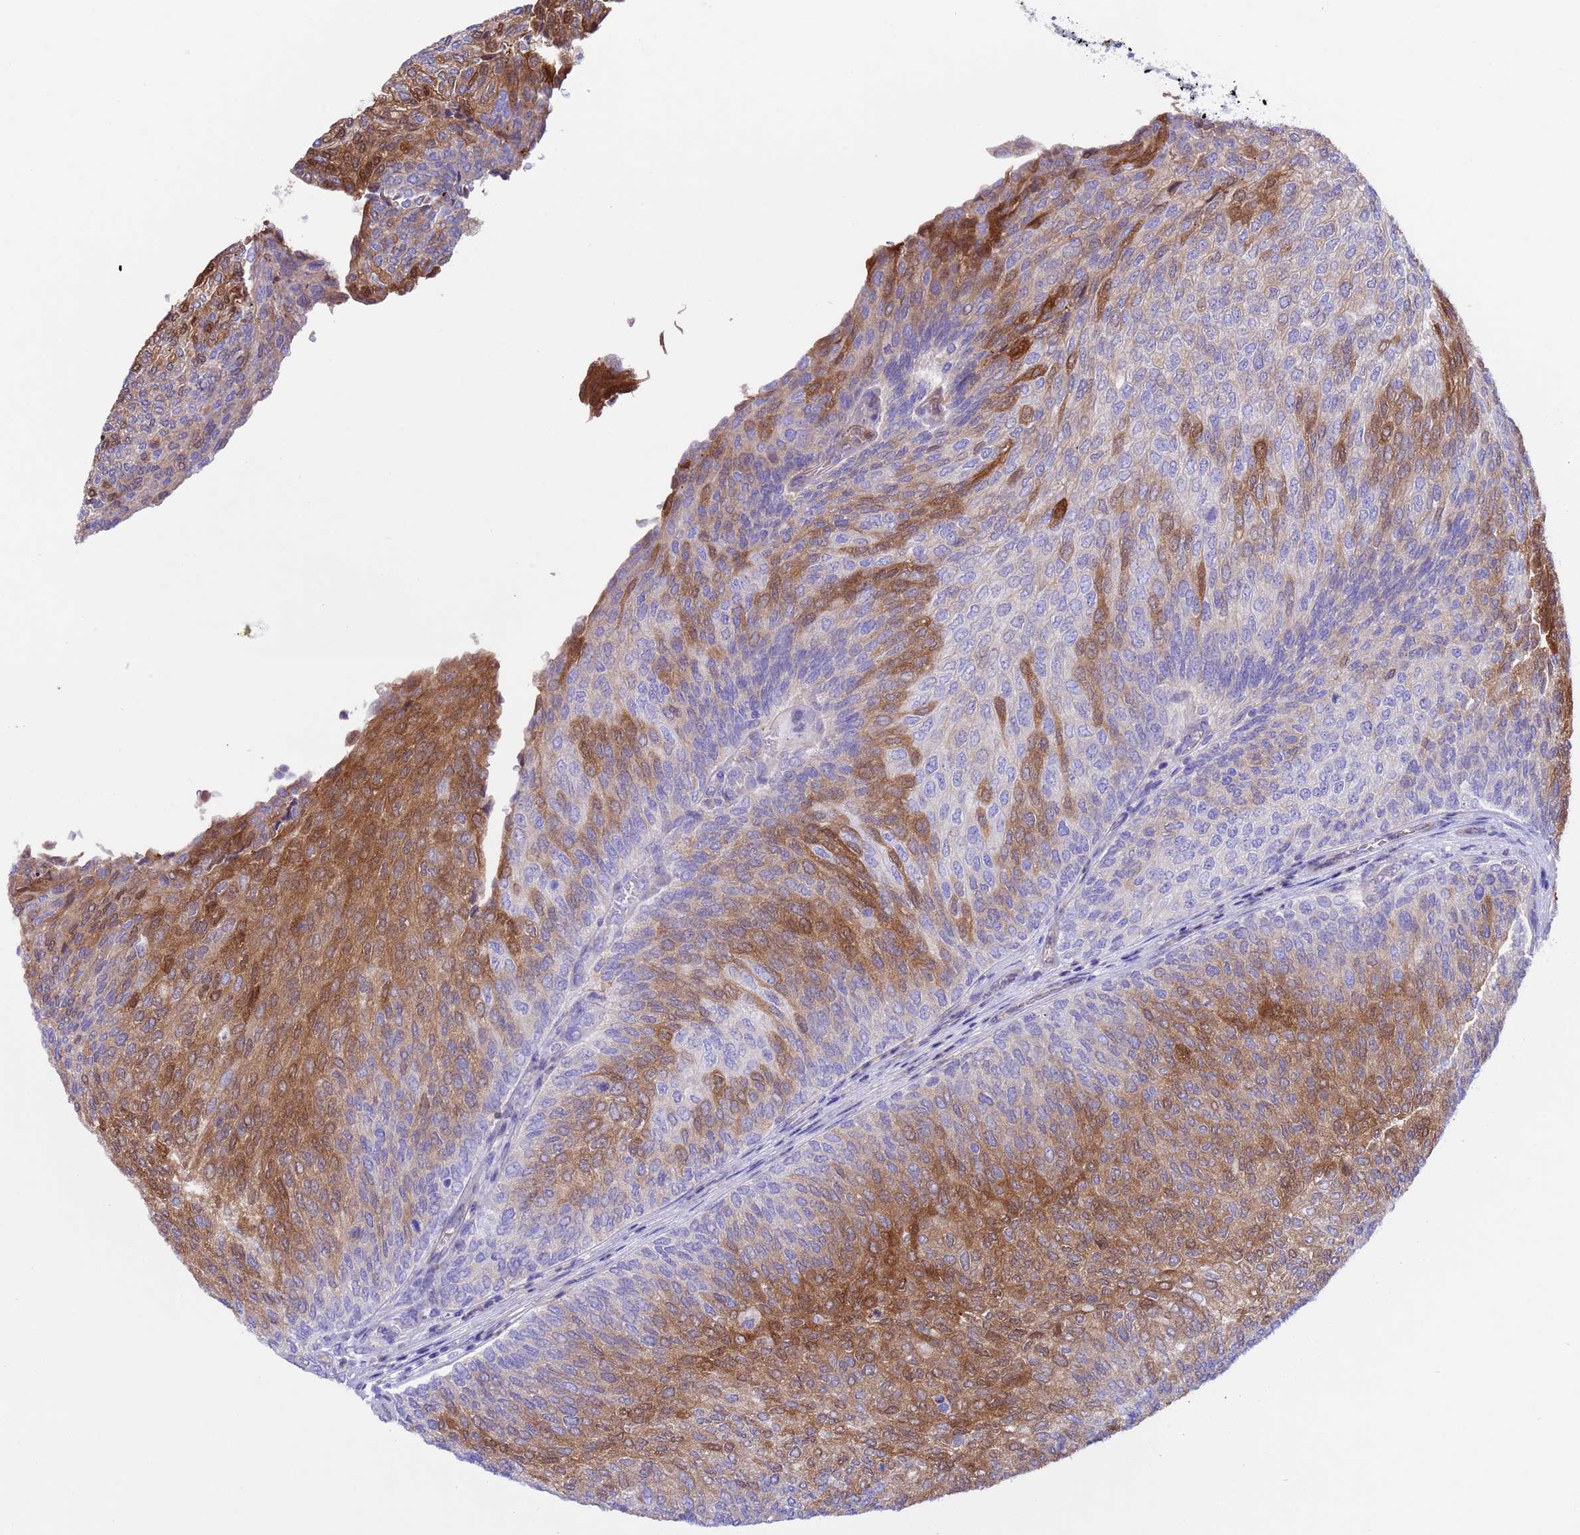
{"staining": {"intensity": "moderate", "quantity": "25%-75%", "location": "cytoplasmic/membranous,nuclear"}, "tissue": "urothelial cancer", "cell_type": "Tumor cells", "image_type": "cancer", "snomed": [{"axis": "morphology", "description": "Urothelial carcinoma, Low grade"}, {"axis": "topography", "description": "Urinary bladder"}], "caption": "Immunohistochemistry (IHC) micrograph of human urothelial cancer stained for a protein (brown), which displays medium levels of moderate cytoplasmic/membranous and nuclear staining in approximately 25%-75% of tumor cells.", "gene": "C6orf47", "patient": {"sex": "female", "age": 79}}